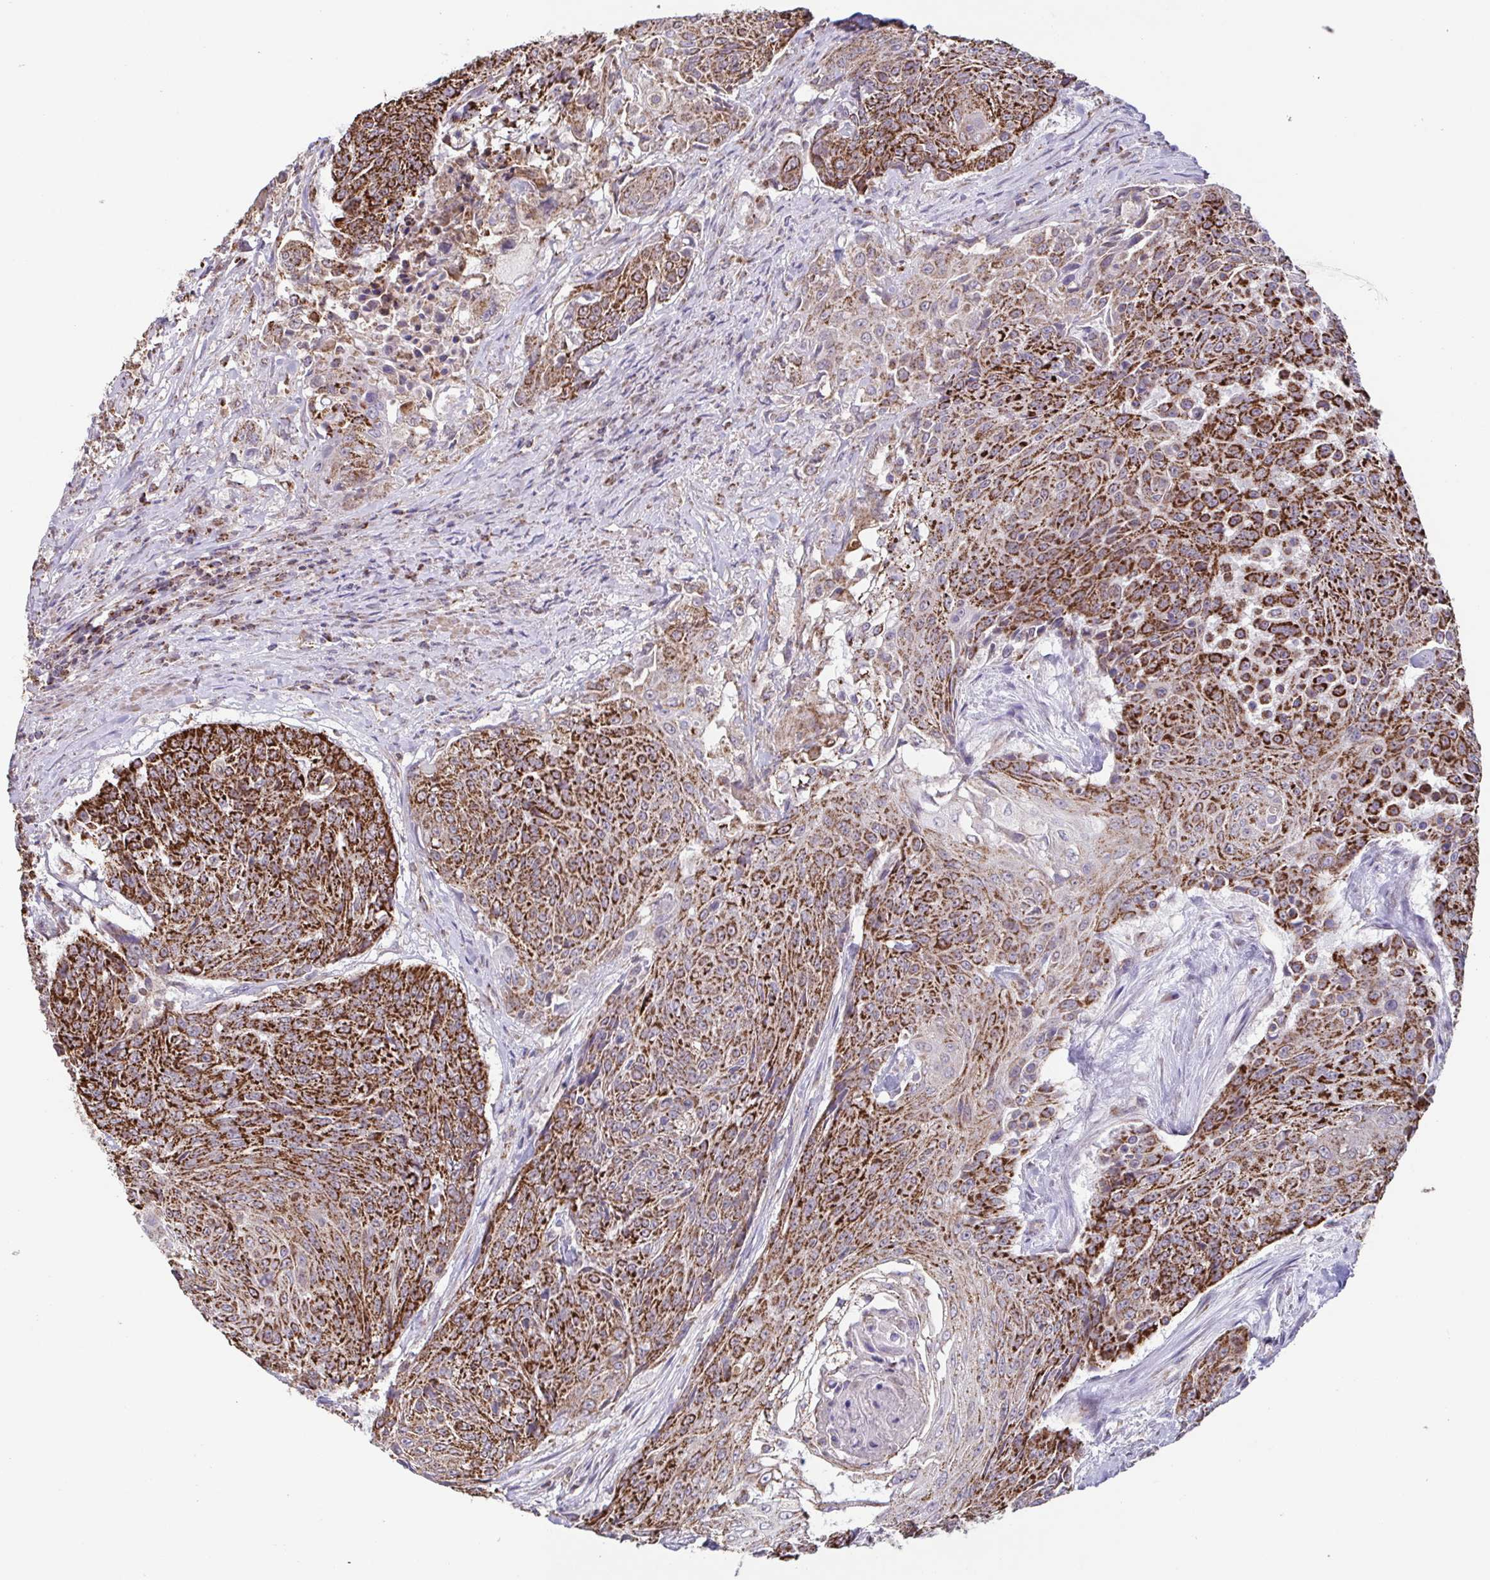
{"staining": {"intensity": "strong", "quantity": ">75%", "location": "cytoplasmic/membranous"}, "tissue": "urothelial cancer", "cell_type": "Tumor cells", "image_type": "cancer", "snomed": [{"axis": "morphology", "description": "Urothelial carcinoma, High grade"}, {"axis": "topography", "description": "Urinary bladder"}], "caption": "A photomicrograph showing strong cytoplasmic/membranous staining in approximately >75% of tumor cells in high-grade urothelial carcinoma, as visualized by brown immunohistochemical staining.", "gene": "DIP2B", "patient": {"sex": "female", "age": 63}}